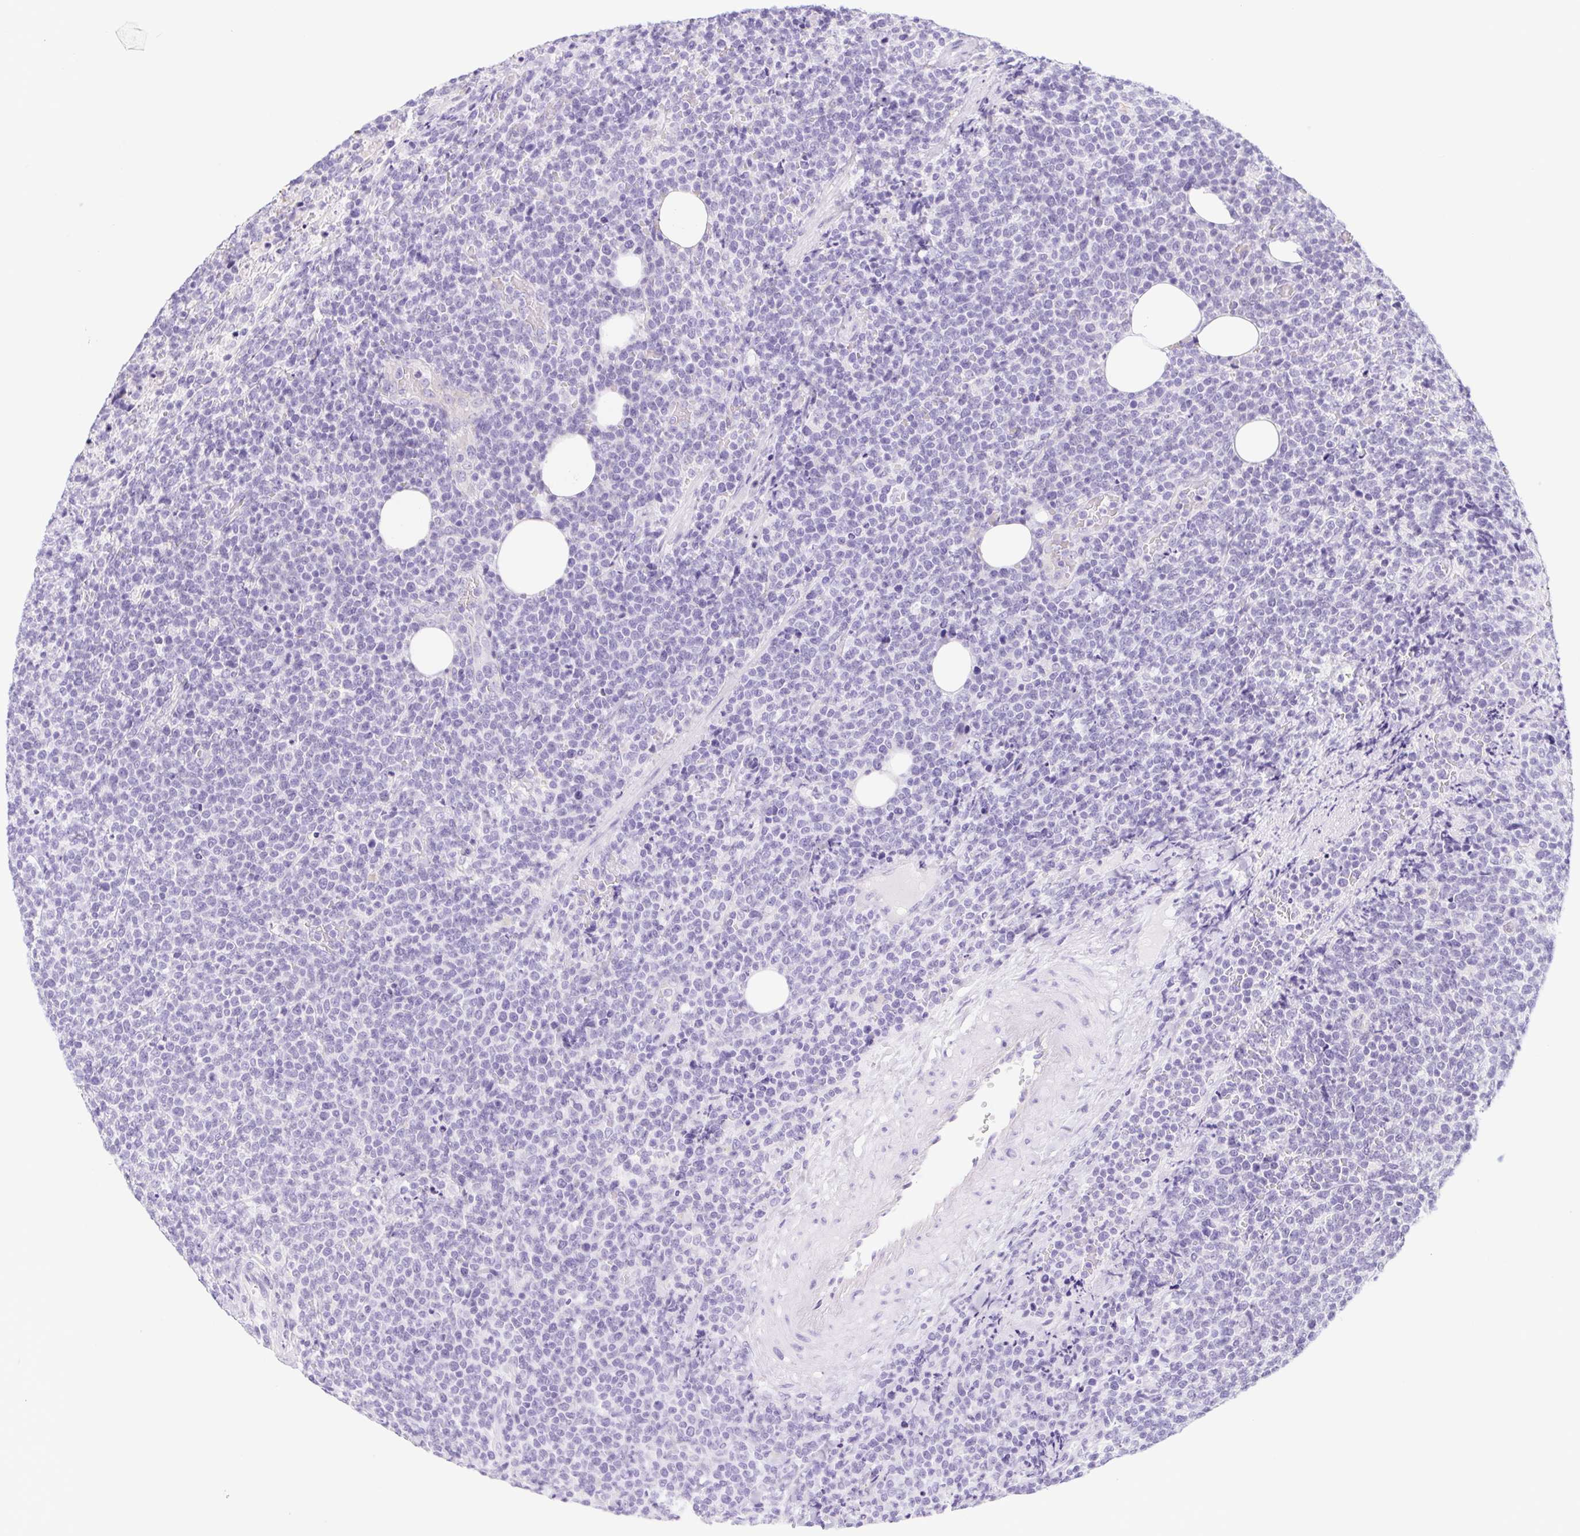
{"staining": {"intensity": "negative", "quantity": "none", "location": "none"}, "tissue": "lymphoma", "cell_type": "Tumor cells", "image_type": "cancer", "snomed": [{"axis": "morphology", "description": "Malignant lymphoma, non-Hodgkin's type, High grade"}, {"axis": "topography", "description": "Lymph node"}], "caption": "DAB (3,3'-diaminobenzidine) immunohistochemical staining of lymphoma exhibits no significant expression in tumor cells.", "gene": "CYP21A2", "patient": {"sex": "male", "age": 61}}